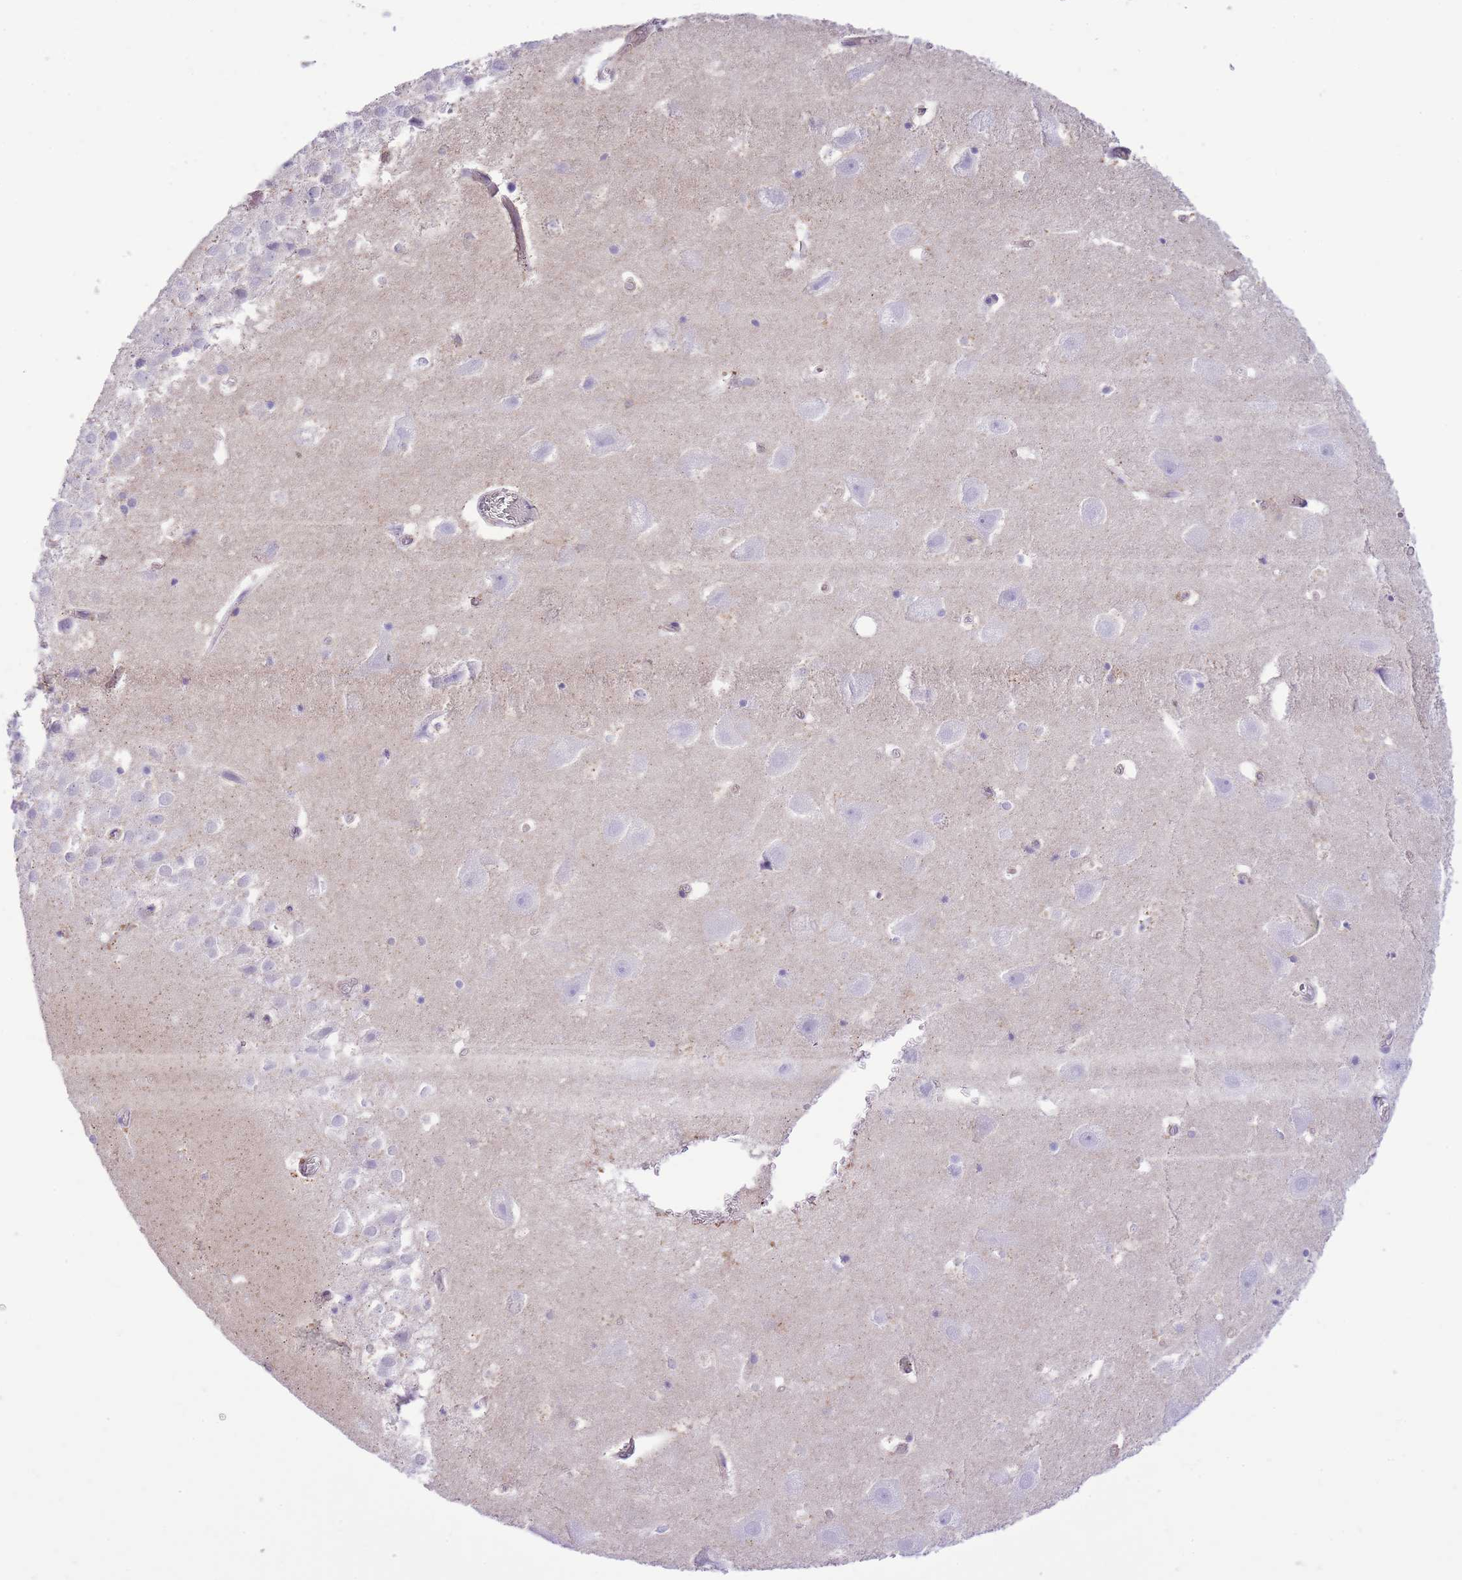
{"staining": {"intensity": "negative", "quantity": "none", "location": "none"}, "tissue": "hippocampus", "cell_type": "Glial cells", "image_type": "normal", "snomed": [{"axis": "morphology", "description": "Normal tissue, NOS"}, {"axis": "topography", "description": "Hippocampus"}], "caption": "IHC micrograph of benign human hippocampus stained for a protein (brown), which reveals no staining in glial cells. Brightfield microscopy of immunohistochemistry stained with DAB (brown) and hematoxylin (blue), captured at high magnification.", "gene": "MEIOSIN", "patient": {"sex": "female", "age": 52}}